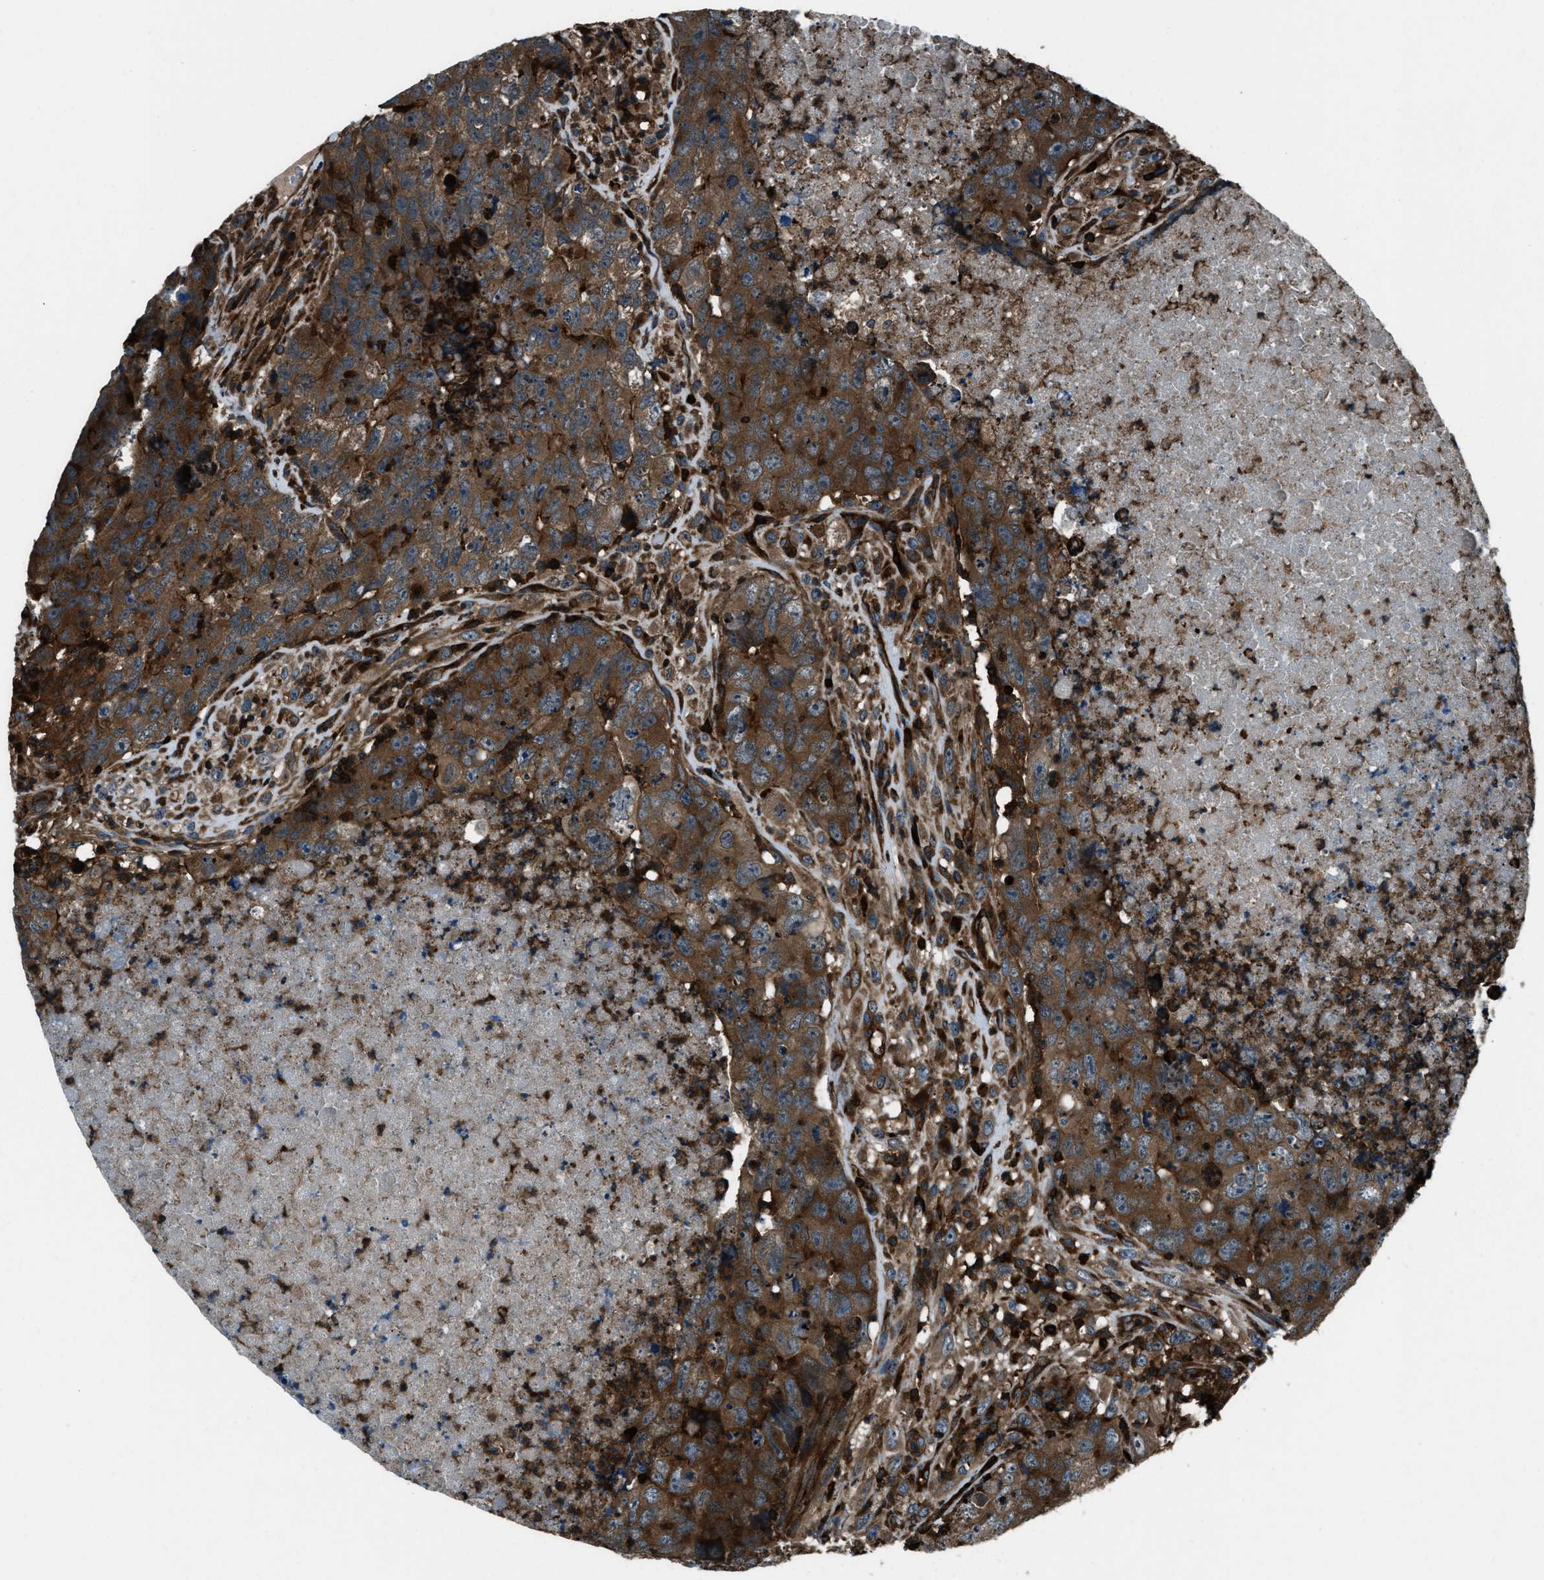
{"staining": {"intensity": "moderate", "quantity": ">75%", "location": "cytoplasmic/membranous"}, "tissue": "testis cancer", "cell_type": "Tumor cells", "image_type": "cancer", "snomed": [{"axis": "morphology", "description": "Carcinoma, Embryonal, NOS"}, {"axis": "topography", "description": "Testis"}], "caption": "Human embryonal carcinoma (testis) stained for a protein (brown) exhibits moderate cytoplasmic/membranous positive expression in approximately >75% of tumor cells.", "gene": "SNX30", "patient": {"sex": "male", "age": 32}}